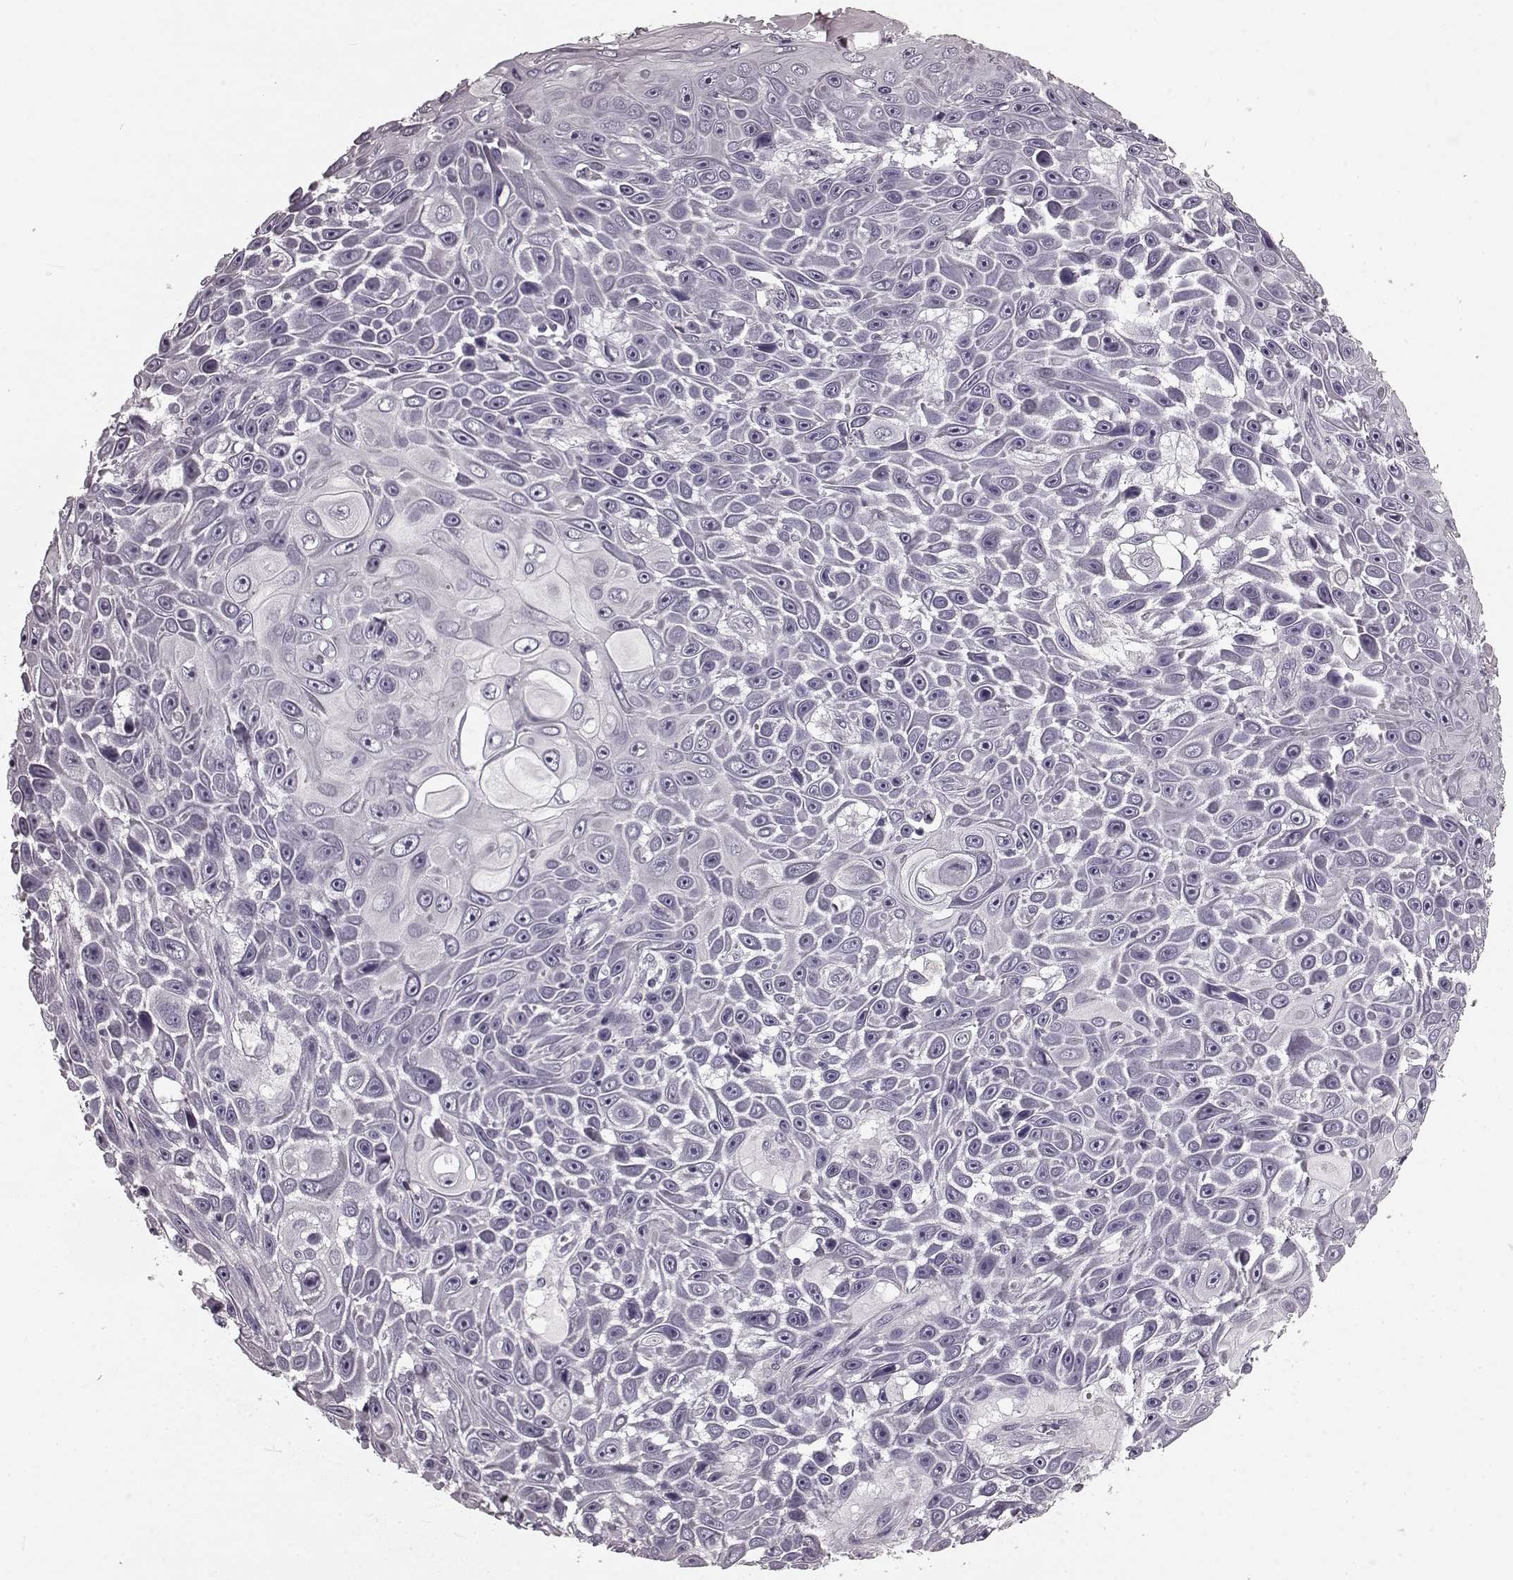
{"staining": {"intensity": "negative", "quantity": "none", "location": "none"}, "tissue": "skin cancer", "cell_type": "Tumor cells", "image_type": "cancer", "snomed": [{"axis": "morphology", "description": "Squamous cell carcinoma, NOS"}, {"axis": "topography", "description": "Skin"}], "caption": "Squamous cell carcinoma (skin) stained for a protein using immunohistochemistry (IHC) demonstrates no staining tumor cells.", "gene": "CST7", "patient": {"sex": "male", "age": 82}}